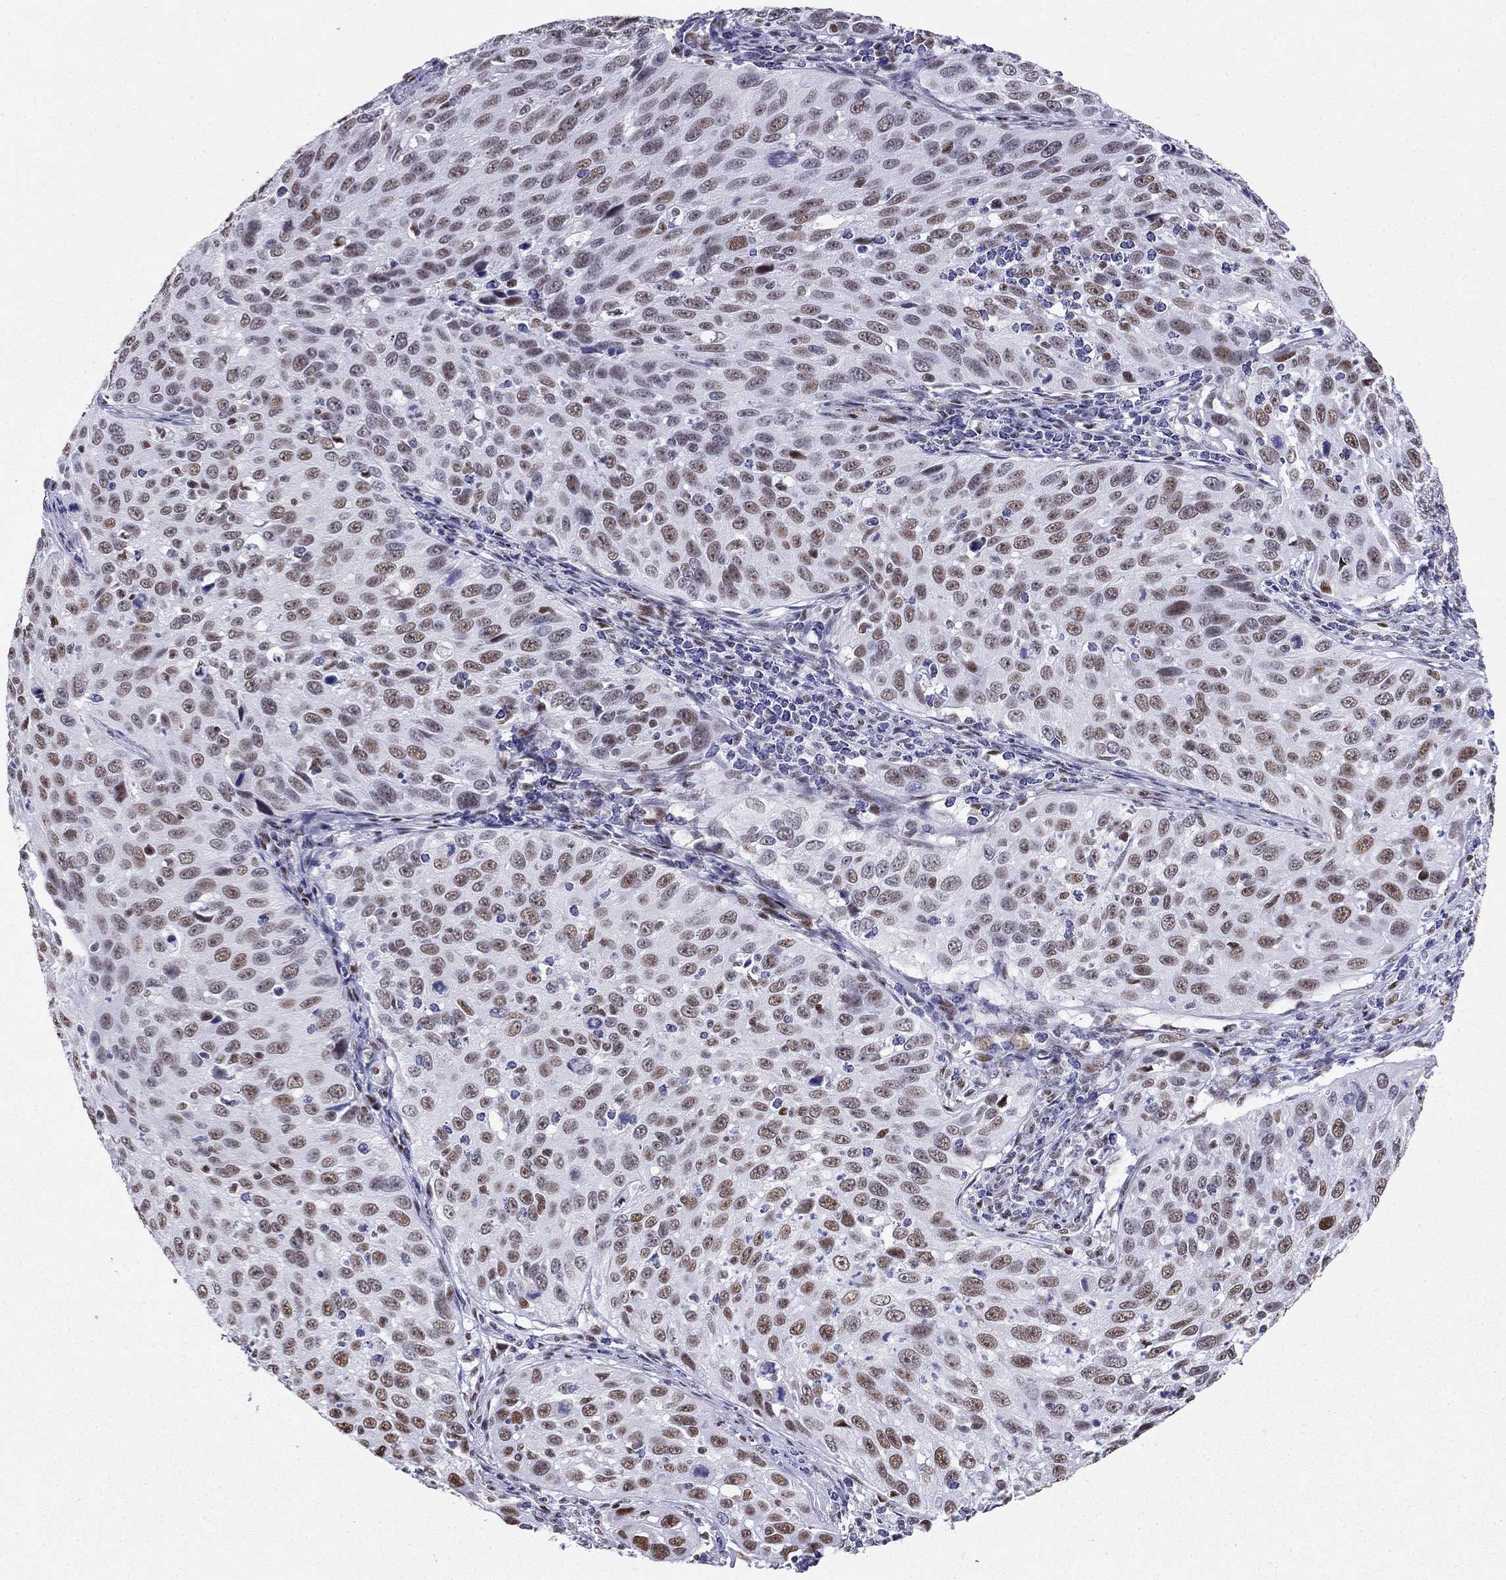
{"staining": {"intensity": "strong", "quantity": "25%-75%", "location": "nuclear"}, "tissue": "cervical cancer", "cell_type": "Tumor cells", "image_type": "cancer", "snomed": [{"axis": "morphology", "description": "Squamous cell carcinoma, NOS"}, {"axis": "topography", "description": "Cervix"}], "caption": "A photomicrograph of cervical squamous cell carcinoma stained for a protein shows strong nuclear brown staining in tumor cells.", "gene": "PPM1G", "patient": {"sex": "female", "age": 26}}